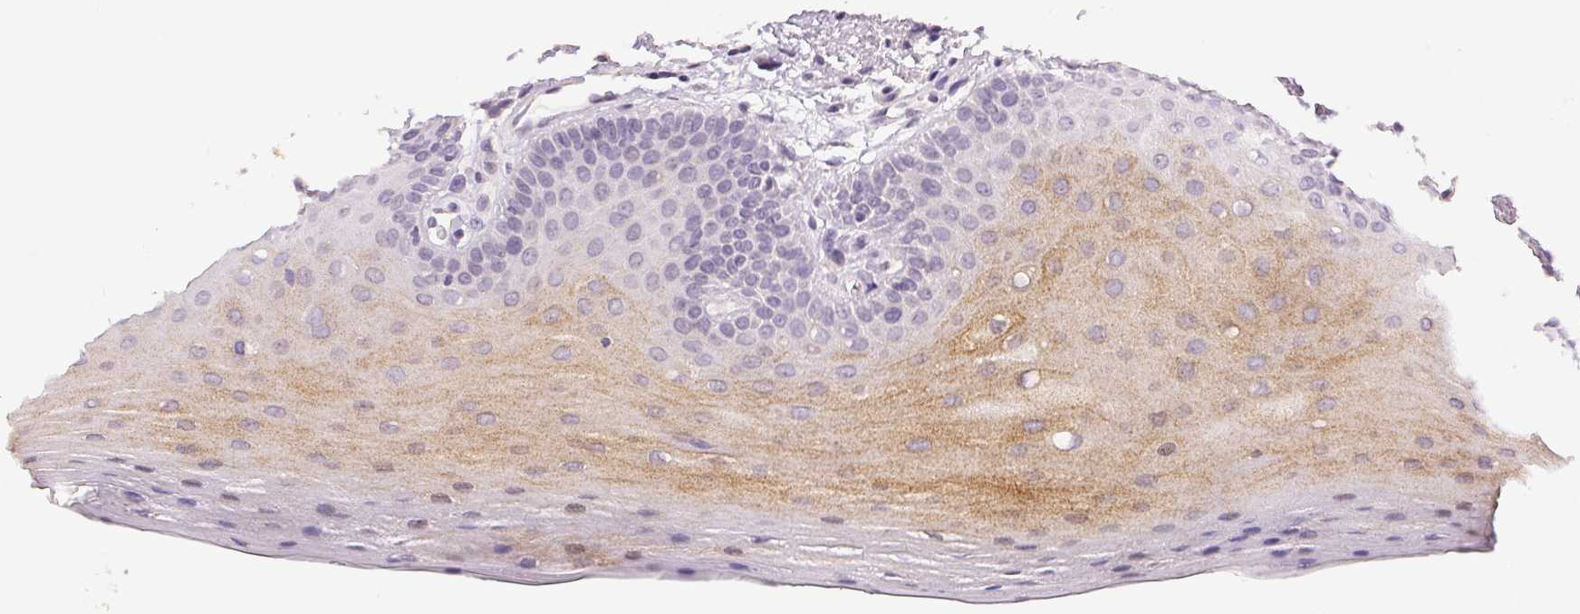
{"staining": {"intensity": "moderate", "quantity": "25%-75%", "location": "cytoplasmic/membranous,nuclear"}, "tissue": "oral mucosa", "cell_type": "Squamous epithelial cells", "image_type": "normal", "snomed": [{"axis": "morphology", "description": "Normal tissue, NOS"}, {"axis": "morphology", "description": "Normal morphology"}, {"axis": "topography", "description": "Oral tissue"}], "caption": "Protein staining of unremarkable oral mucosa exhibits moderate cytoplasmic/membranous,nuclear staining in approximately 25%-75% of squamous epithelial cells.", "gene": "PLCB1", "patient": {"sex": "female", "age": 76}}